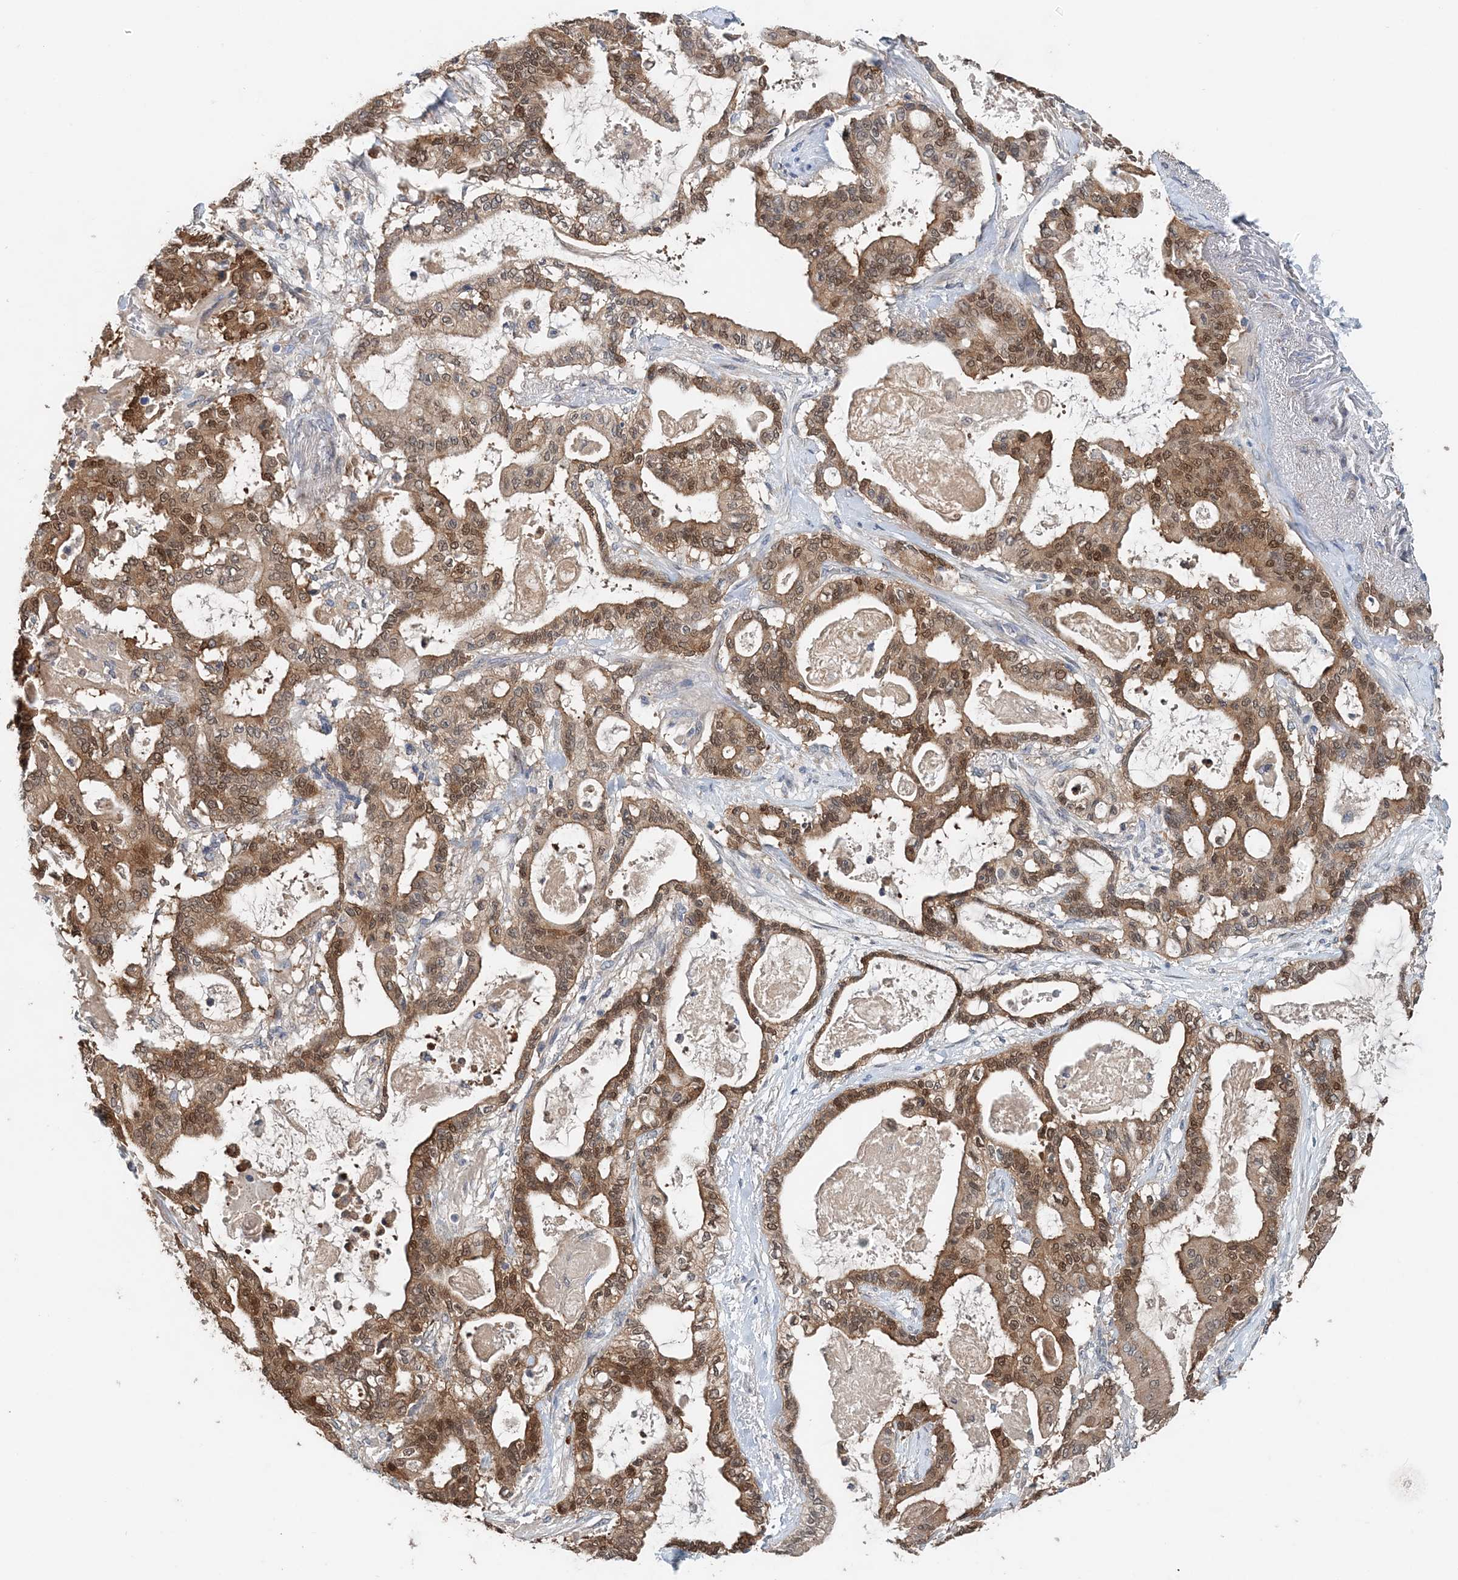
{"staining": {"intensity": "strong", "quantity": ">75%", "location": "cytoplasmic/membranous,nuclear"}, "tissue": "pancreatic cancer", "cell_type": "Tumor cells", "image_type": "cancer", "snomed": [{"axis": "morphology", "description": "Adenocarcinoma, NOS"}, {"axis": "topography", "description": "Pancreas"}], "caption": "Pancreatic cancer (adenocarcinoma) stained for a protein (brown) shows strong cytoplasmic/membranous and nuclear positive positivity in approximately >75% of tumor cells.", "gene": "PFN2", "patient": {"sex": "male", "age": 63}}